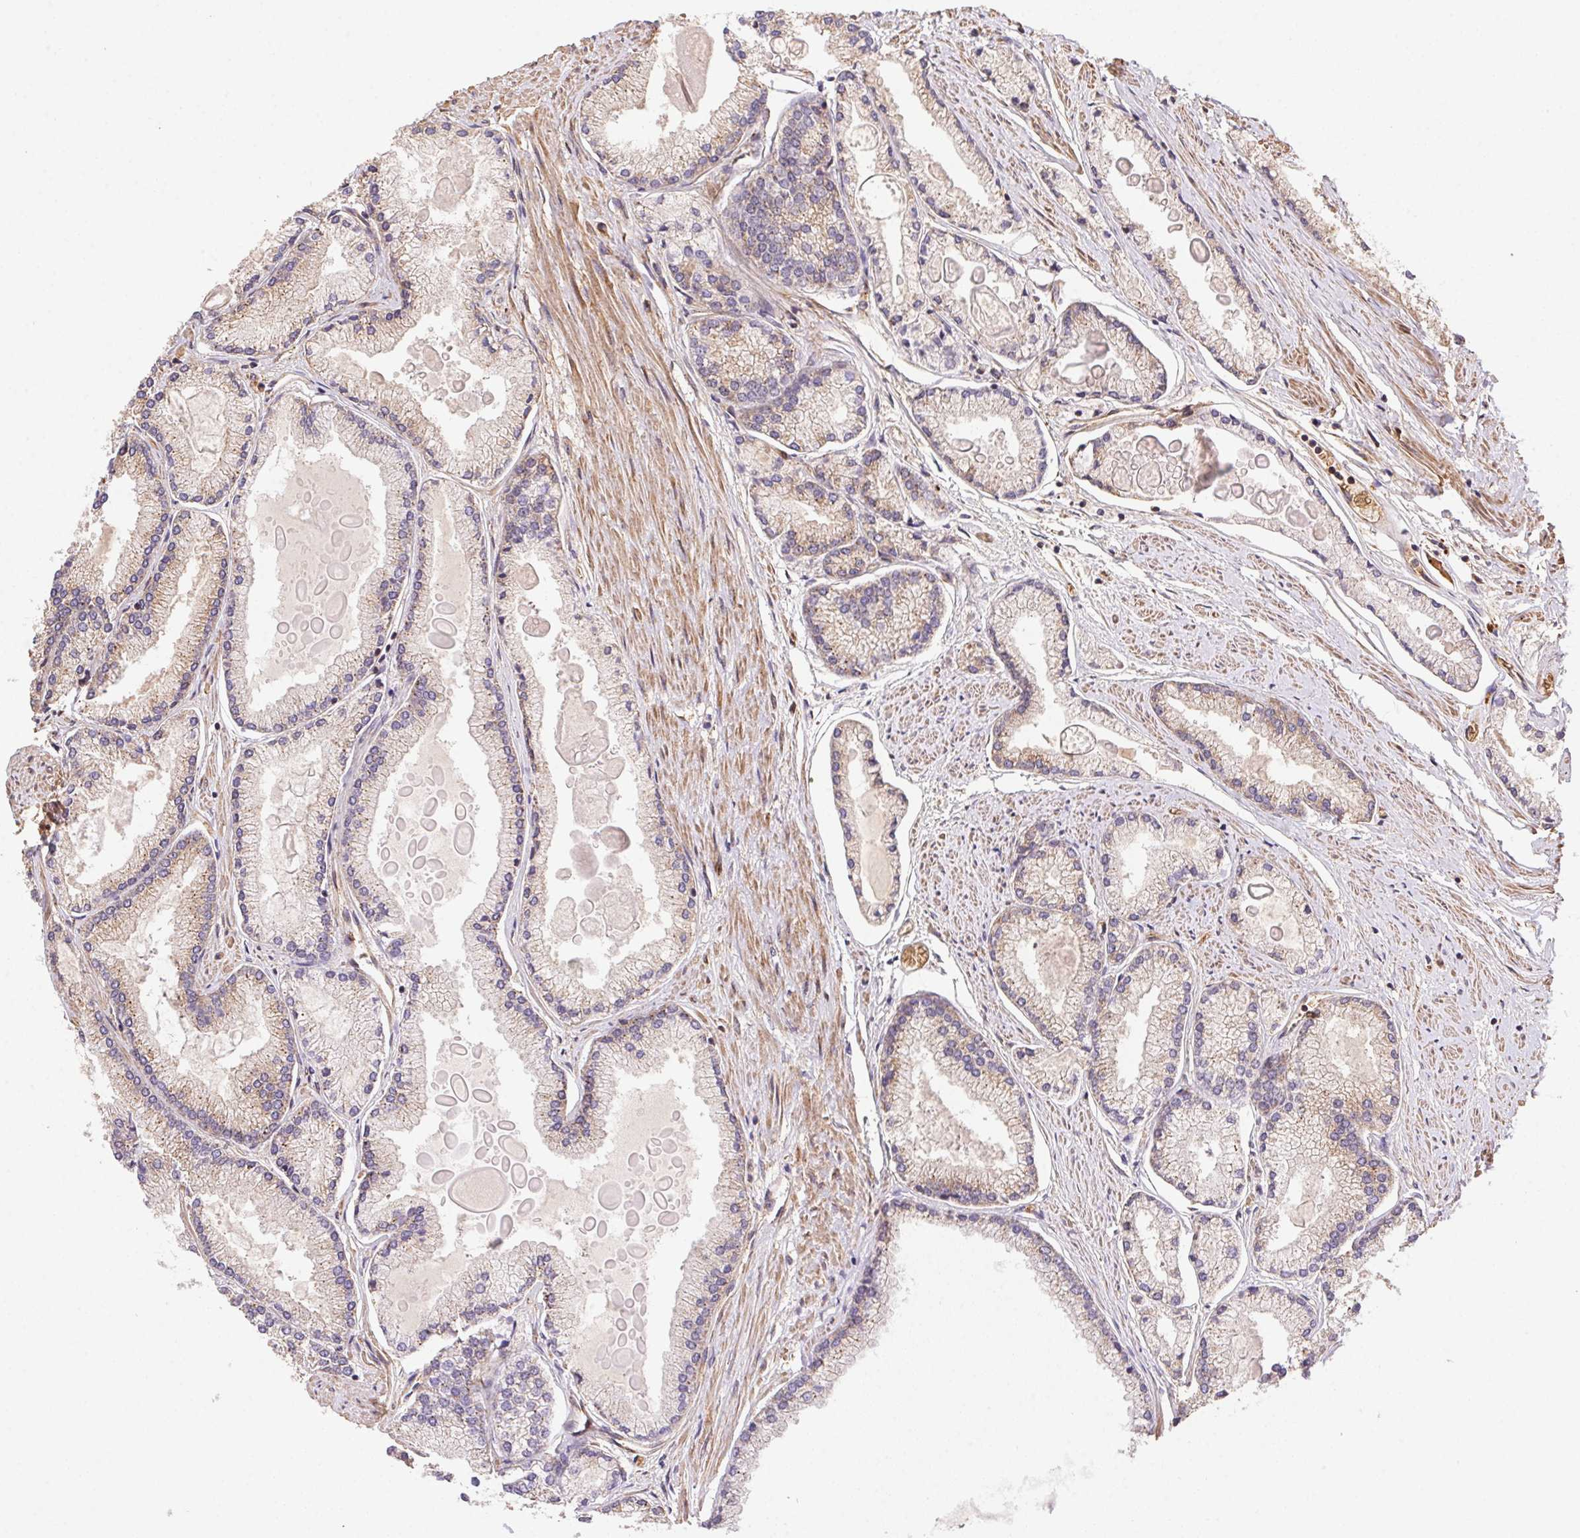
{"staining": {"intensity": "weak", "quantity": "<25%", "location": "cytoplasmic/membranous"}, "tissue": "prostate cancer", "cell_type": "Tumor cells", "image_type": "cancer", "snomed": [{"axis": "morphology", "description": "Adenocarcinoma, High grade"}, {"axis": "topography", "description": "Prostate"}], "caption": "Immunohistochemistry (IHC) photomicrograph of neoplastic tissue: prostate cancer (adenocarcinoma (high-grade)) stained with DAB shows no significant protein positivity in tumor cells.", "gene": "USE1", "patient": {"sex": "male", "age": 68}}